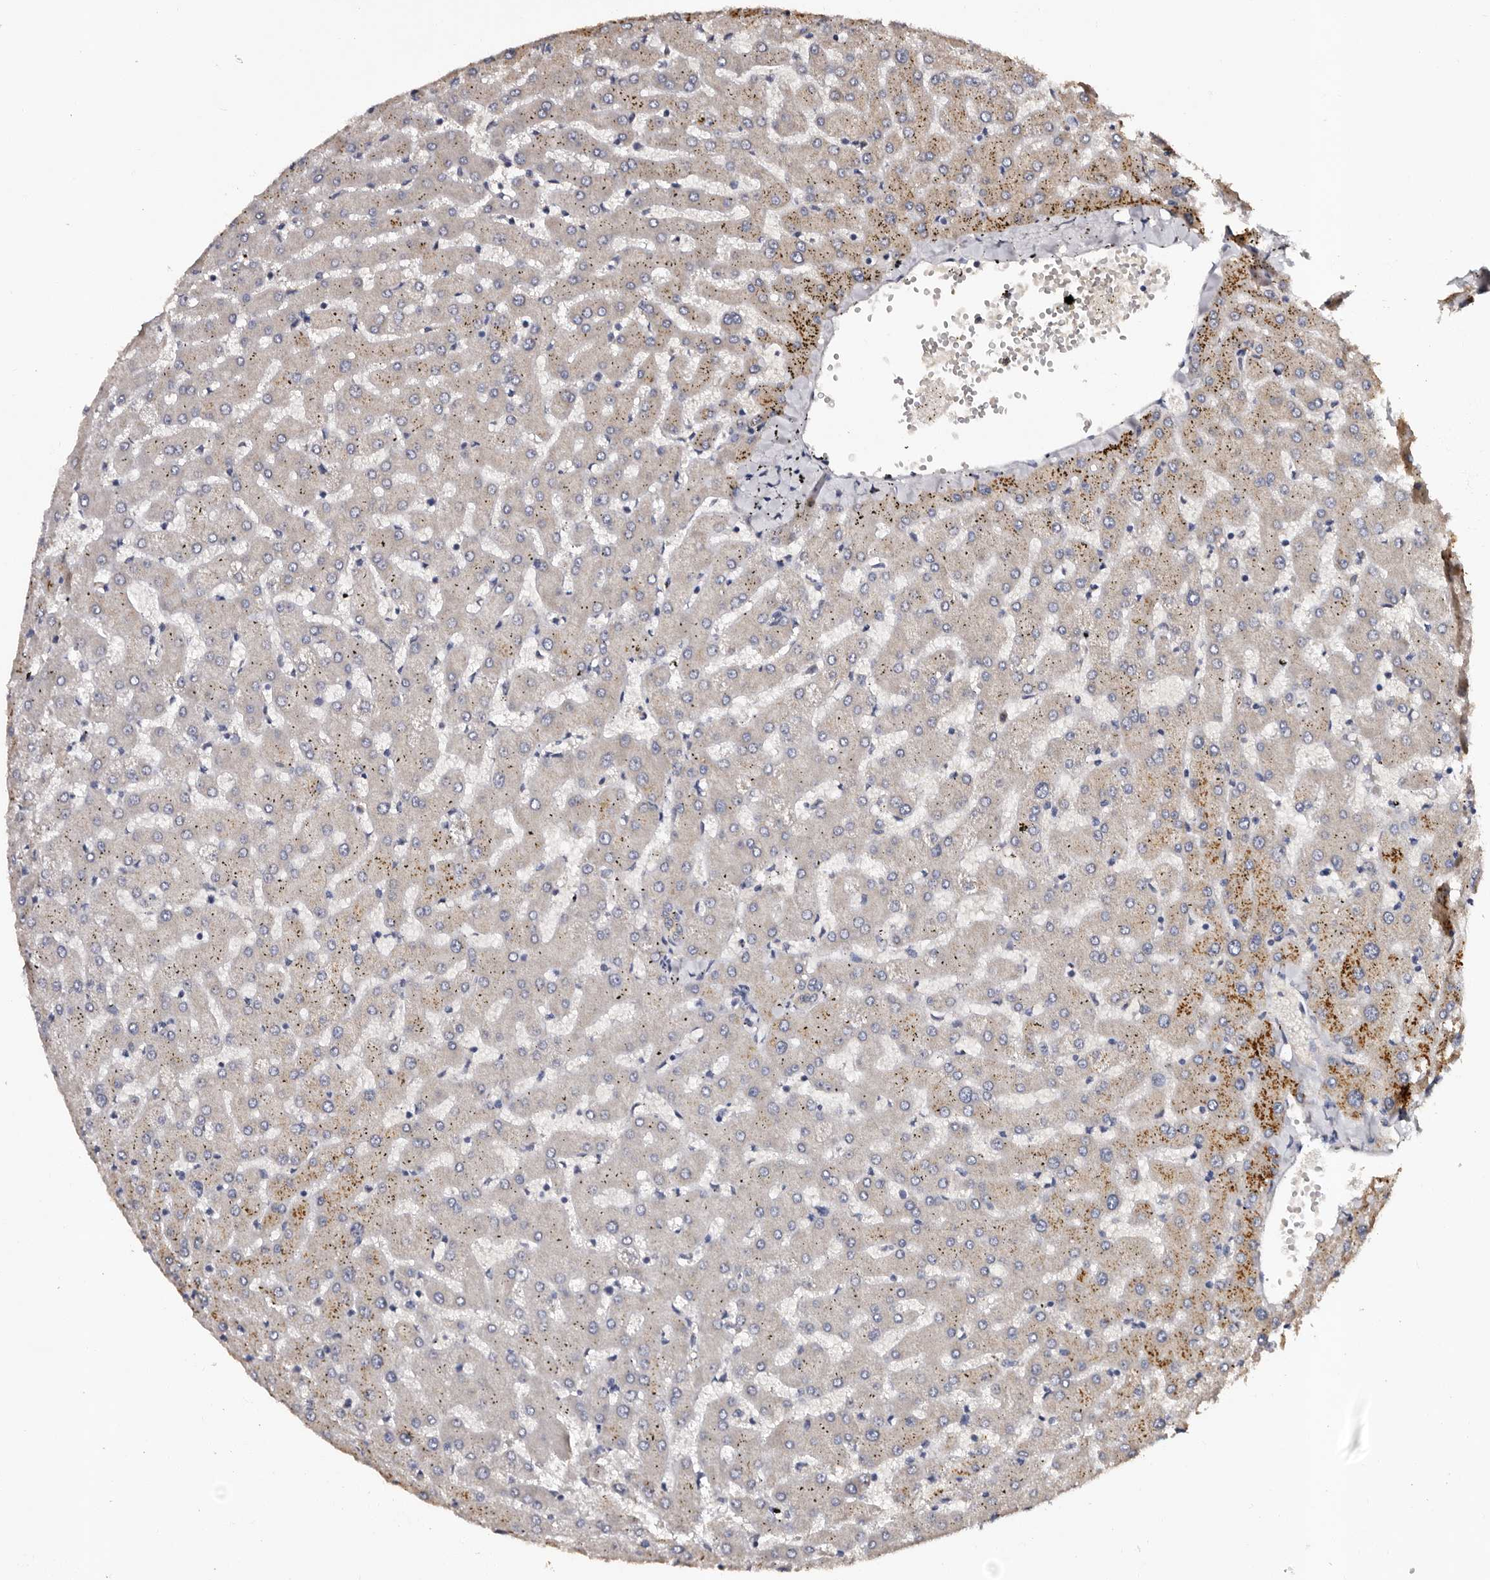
{"staining": {"intensity": "weak", "quantity": "25%-75%", "location": "cytoplasmic/membranous"}, "tissue": "liver", "cell_type": "Cholangiocytes", "image_type": "normal", "snomed": [{"axis": "morphology", "description": "Normal tissue, NOS"}, {"axis": "topography", "description": "Liver"}], "caption": "Immunohistochemical staining of normal human liver exhibits weak cytoplasmic/membranous protein expression in about 25%-75% of cholangiocytes. (IHC, brightfield microscopy, high magnification).", "gene": "ADCK5", "patient": {"sex": "female", "age": 63}}